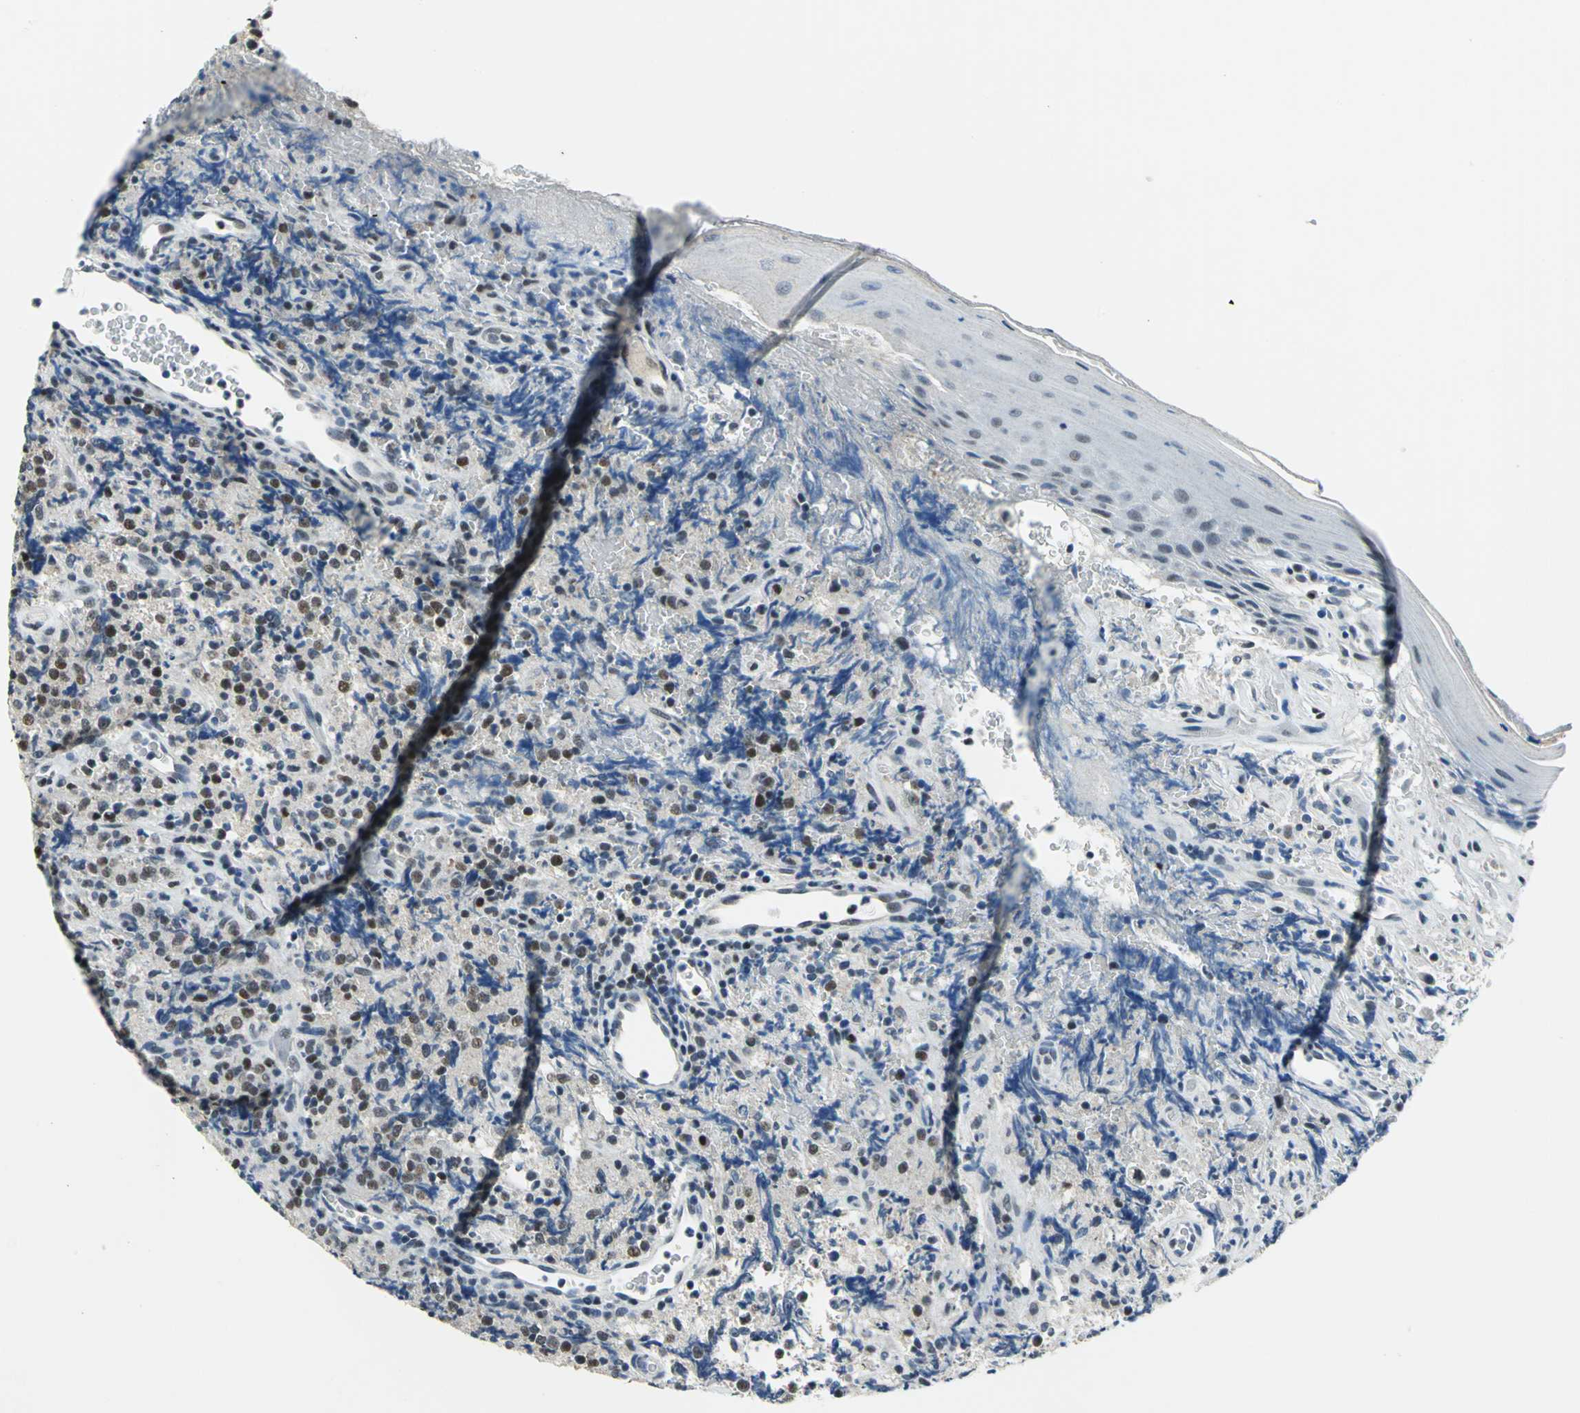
{"staining": {"intensity": "moderate", "quantity": ">75%", "location": "nuclear"}, "tissue": "lymphoma", "cell_type": "Tumor cells", "image_type": "cancer", "snomed": [{"axis": "morphology", "description": "Malignant lymphoma, non-Hodgkin's type, High grade"}, {"axis": "topography", "description": "Tonsil"}], "caption": "Immunohistochemistry image of neoplastic tissue: lymphoma stained using immunohistochemistry exhibits medium levels of moderate protein expression localized specifically in the nuclear of tumor cells, appearing as a nuclear brown color.", "gene": "RAD17", "patient": {"sex": "female", "age": 36}}